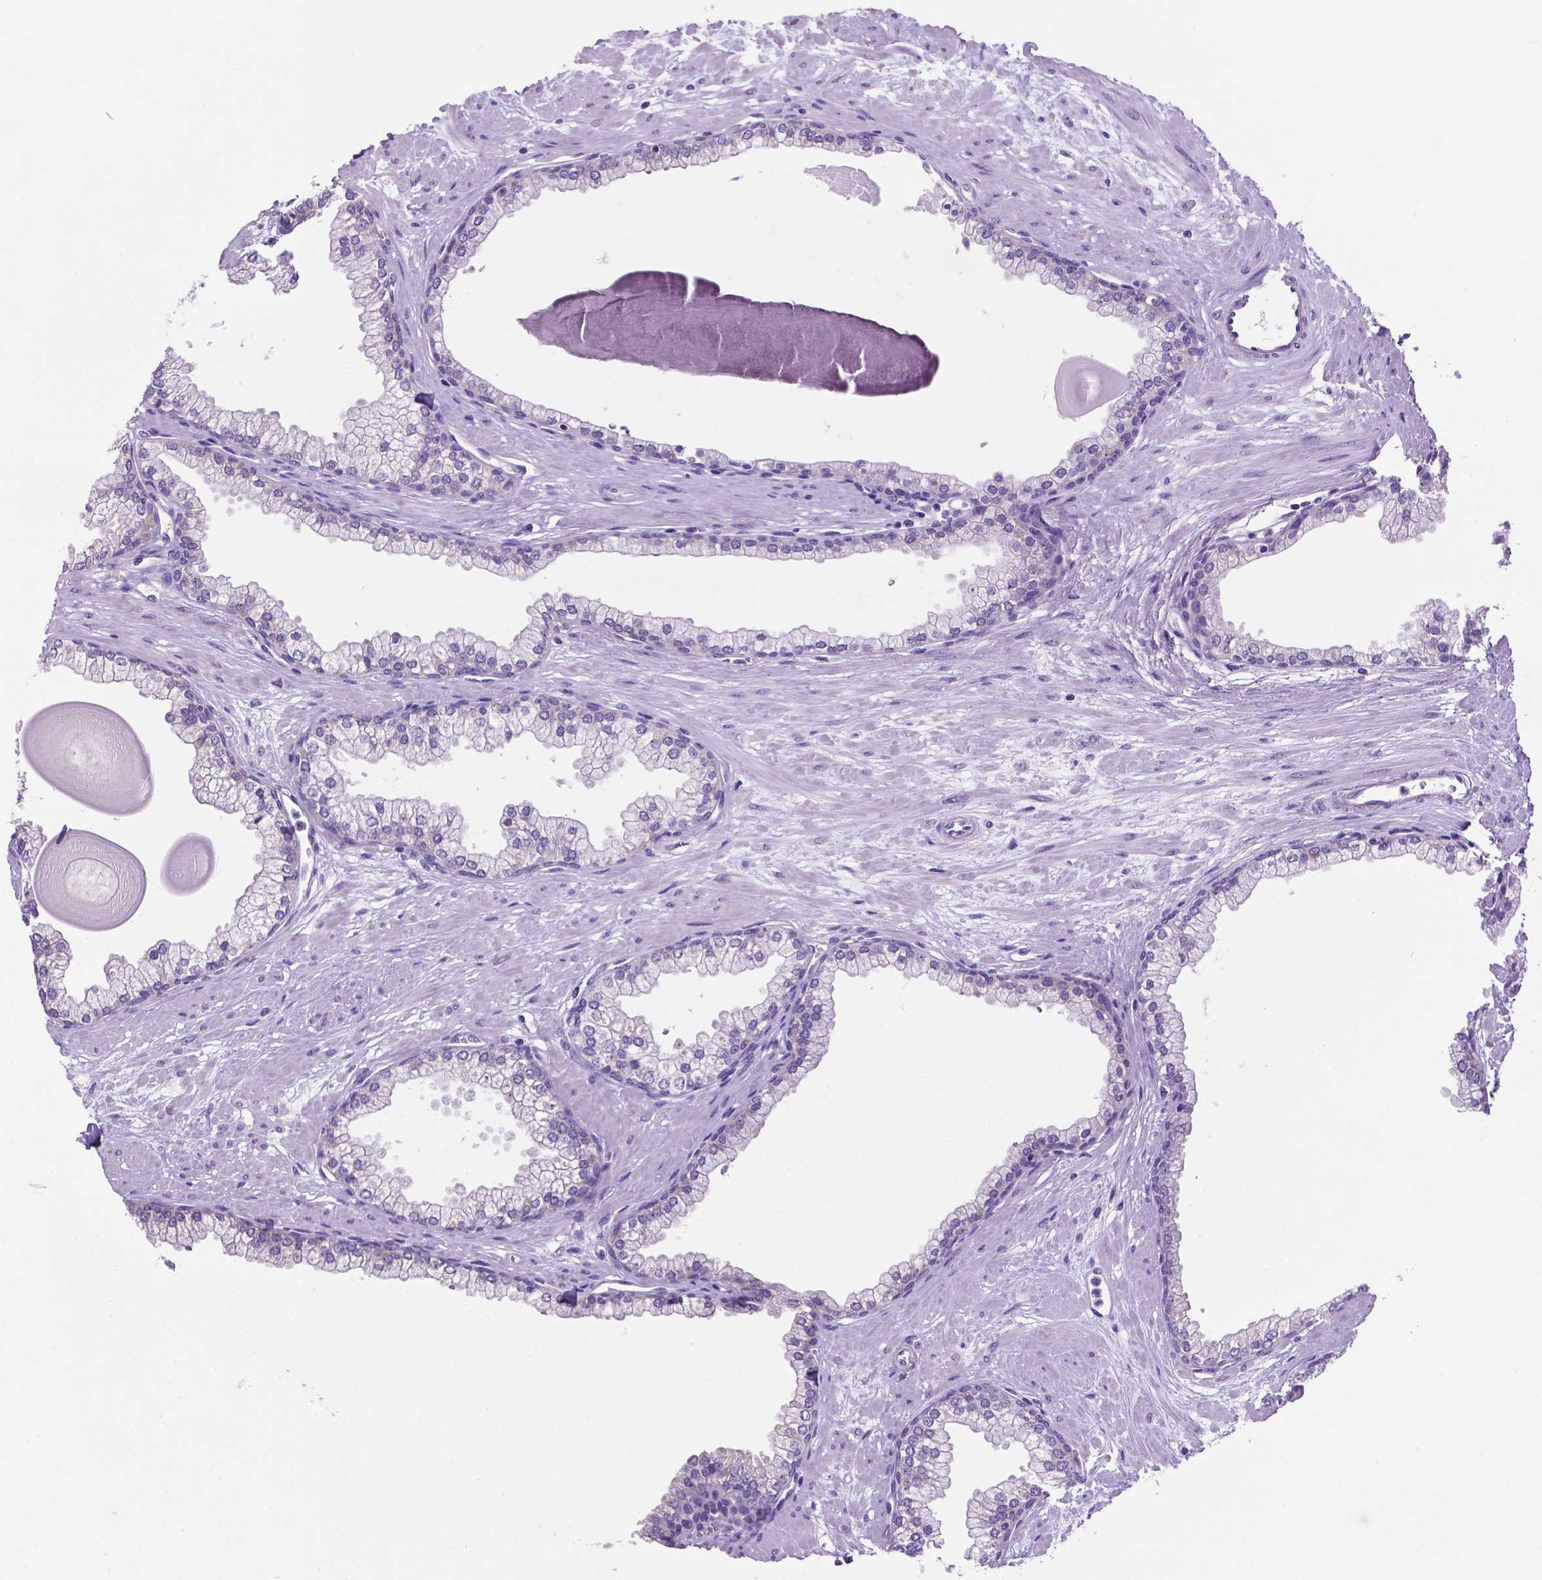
{"staining": {"intensity": "negative", "quantity": "none", "location": "none"}, "tissue": "prostate", "cell_type": "Glandular cells", "image_type": "normal", "snomed": [{"axis": "morphology", "description": "Normal tissue, NOS"}, {"axis": "topography", "description": "Prostate"}, {"axis": "topography", "description": "Peripheral nerve tissue"}], "caption": "Immunohistochemistry micrograph of benign prostate: human prostate stained with DAB reveals no significant protein staining in glandular cells.", "gene": "SPDYA", "patient": {"sex": "male", "age": 61}}